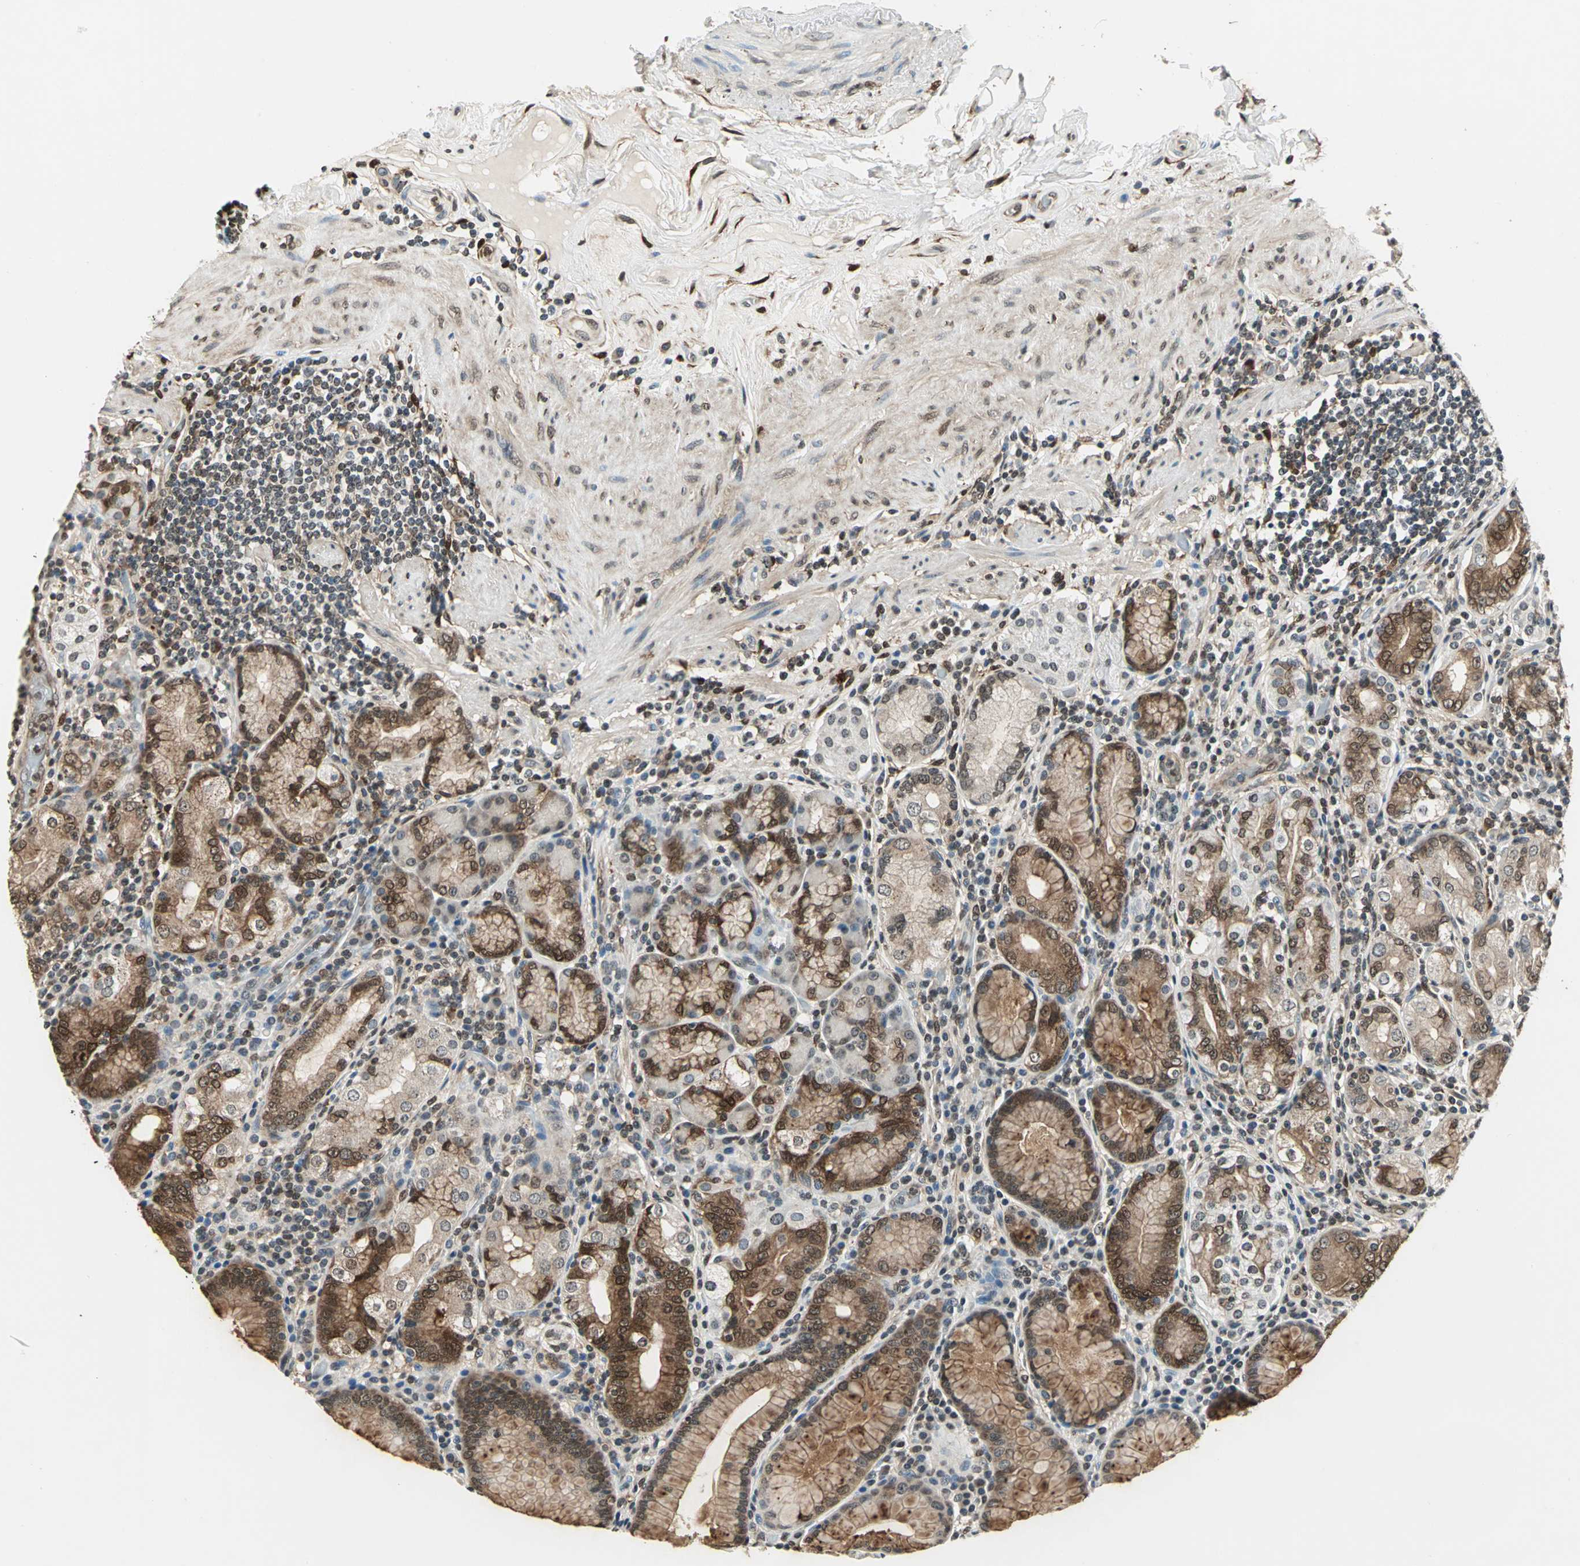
{"staining": {"intensity": "strong", "quantity": ">75%", "location": "cytoplasmic/membranous,nuclear"}, "tissue": "stomach", "cell_type": "Glandular cells", "image_type": "normal", "snomed": [{"axis": "morphology", "description": "Normal tissue, NOS"}, {"axis": "topography", "description": "Stomach, lower"}], "caption": "A brown stain labels strong cytoplasmic/membranous,nuclear staining of a protein in glandular cells of unremarkable human stomach. (DAB (3,3'-diaminobenzidine) = brown stain, brightfield microscopy at high magnification).", "gene": "LGALS3", "patient": {"sex": "female", "age": 76}}